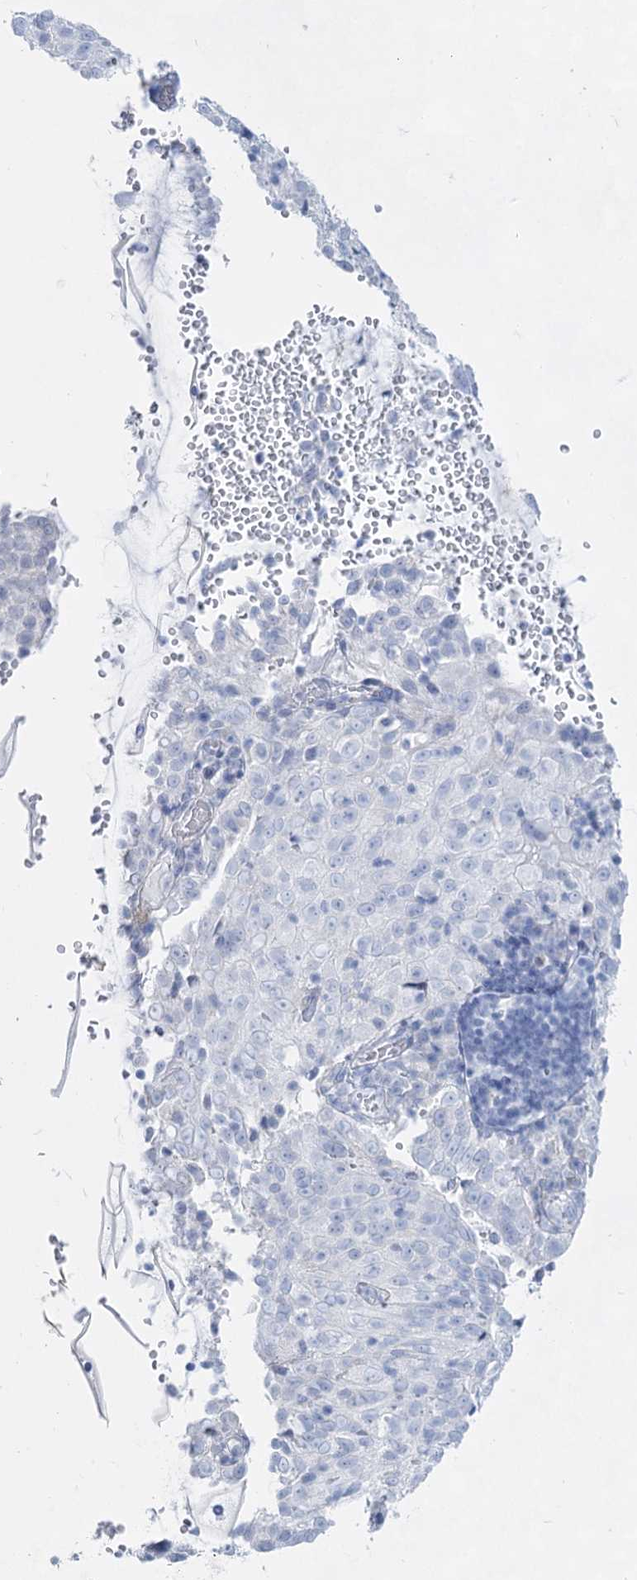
{"staining": {"intensity": "negative", "quantity": "none", "location": "none"}, "tissue": "cervical cancer", "cell_type": "Tumor cells", "image_type": "cancer", "snomed": [{"axis": "morphology", "description": "Squamous cell carcinoma, NOS"}, {"axis": "topography", "description": "Cervix"}], "caption": "Human cervical cancer (squamous cell carcinoma) stained for a protein using immunohistochemistry displays no expression in tumor cells.", "gene": "ACRV1", "patient": {"sex": "female", "age": 31}}